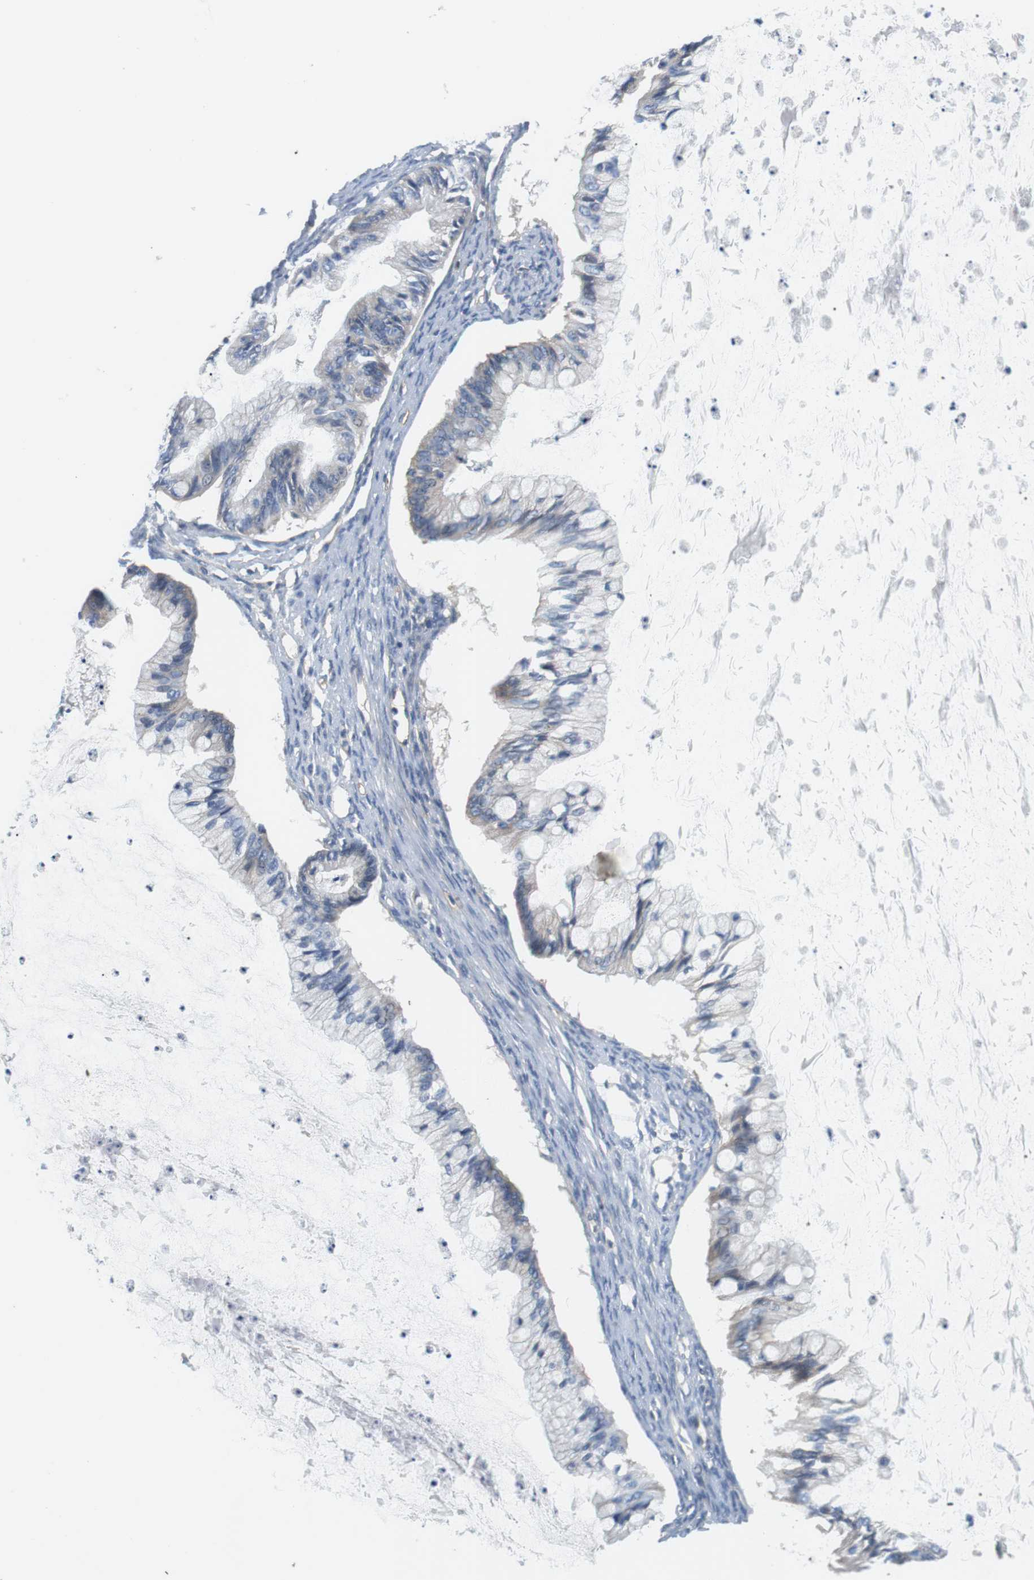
{"staining": {"intensity": "negative", "quantity": "none", "location": "none"}, "tissue": "ovarian cancer", "cell_type": "Tumor cells", "image_type": "cancer", "snomed": [{"axis": "morphology", "description": "Cystadenocarcinoma, mucinous, NOS"}, {"axis": "topography", "description": "Ovary"}], "caption": "Image shows no protein expression in tumor cells of ovarian cancer (mucinous cystadenocarcinoma) tissue.", "gene": "SLC30A1", "patient": {"sex": "female", "age": 57}}